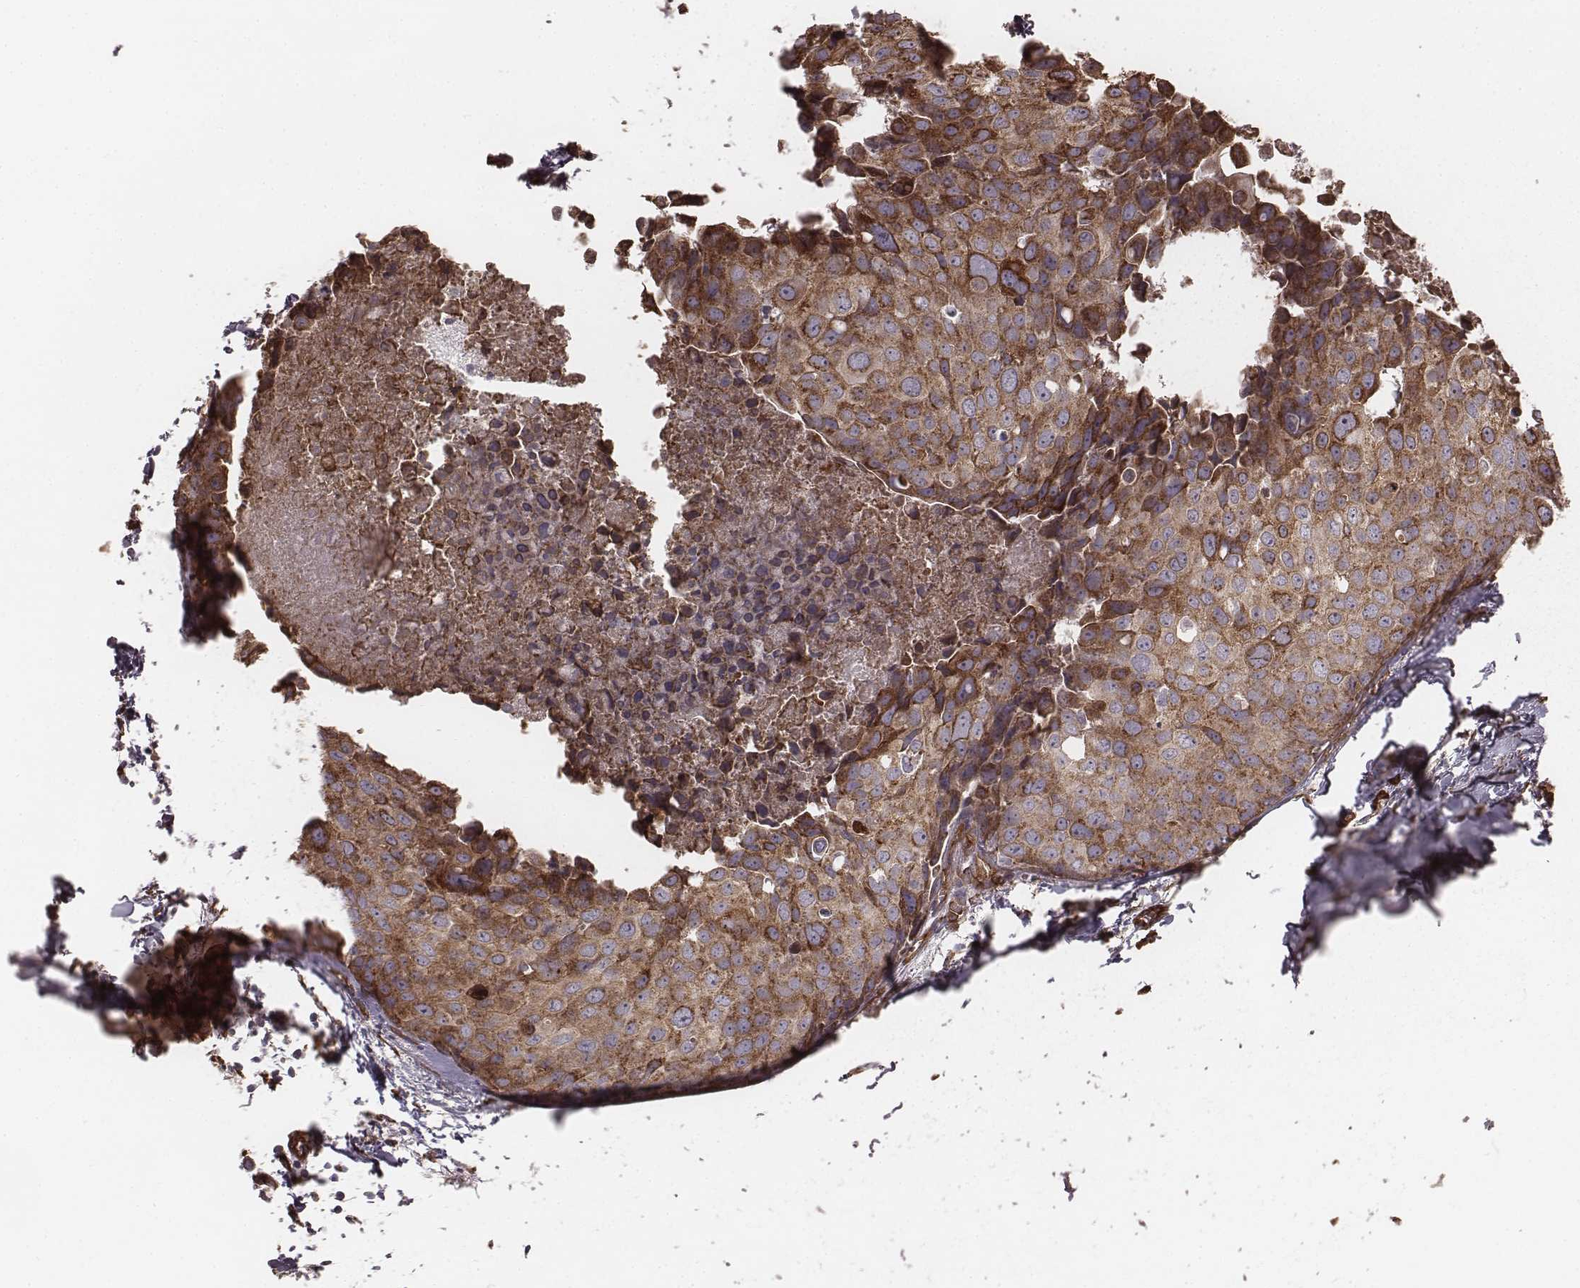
{"staining": {"intensity": "moderate", "quantity": ">75%", "location": "cytoplasmic/membranous"}, "tissue": "breast cancer", "cell_type": "Tumor cells", "image_type": "cancer", "snomed": [{"axis": "morphology", "description": "Duct carcinoma"}, {"axis": "topography", "description": "Breast"}], "caption": "This image displays IHC staining of breast cancer (infiltrating ductal carcinoma), with medium moderate cytoplasmic/membranous expression in approximately >75% of tumor cells.", "gene": "PALMD", "patient": {"sex": "female", "age": 38}}